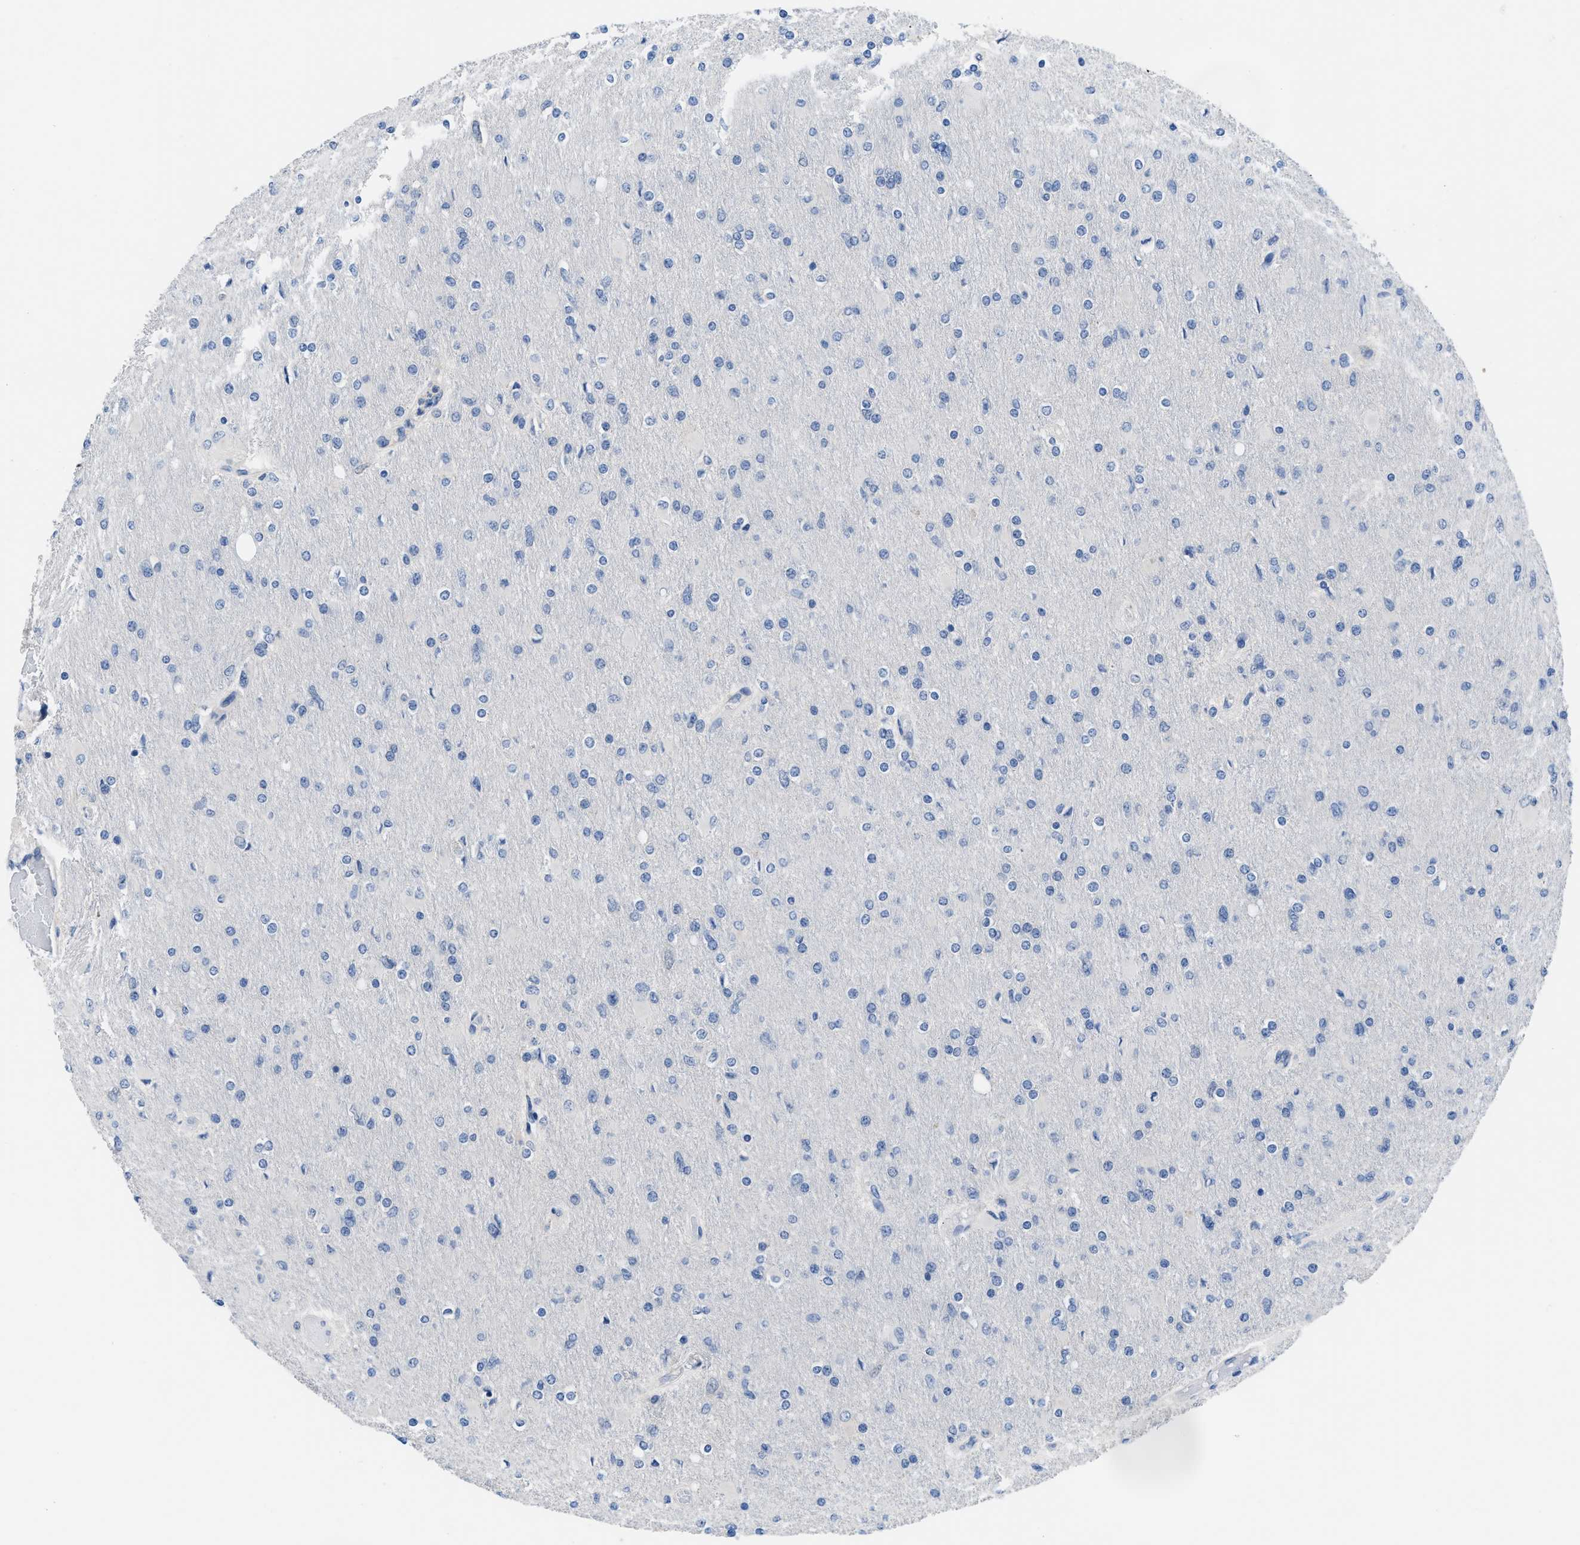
{"staining": {"intensity": "negative", "quantity": "none", "location": "none"}, "tissue": "glioma", "cell_type": "Tumor cells", "image_type": "cancer", "snomed": [{"axis": "morphology", "description": "Glioma, malignant, High grade"}, {"axis": "topography", "description": "Cerebral cortex"}], "caption": "High power microscopy histopathology image of an immunohistochemistry image of high-grade glioma (malignant), revealing no significant staining in tumor cells.", "gene": "OR9K2", "patient": {"sex": "female", "age": 36}}